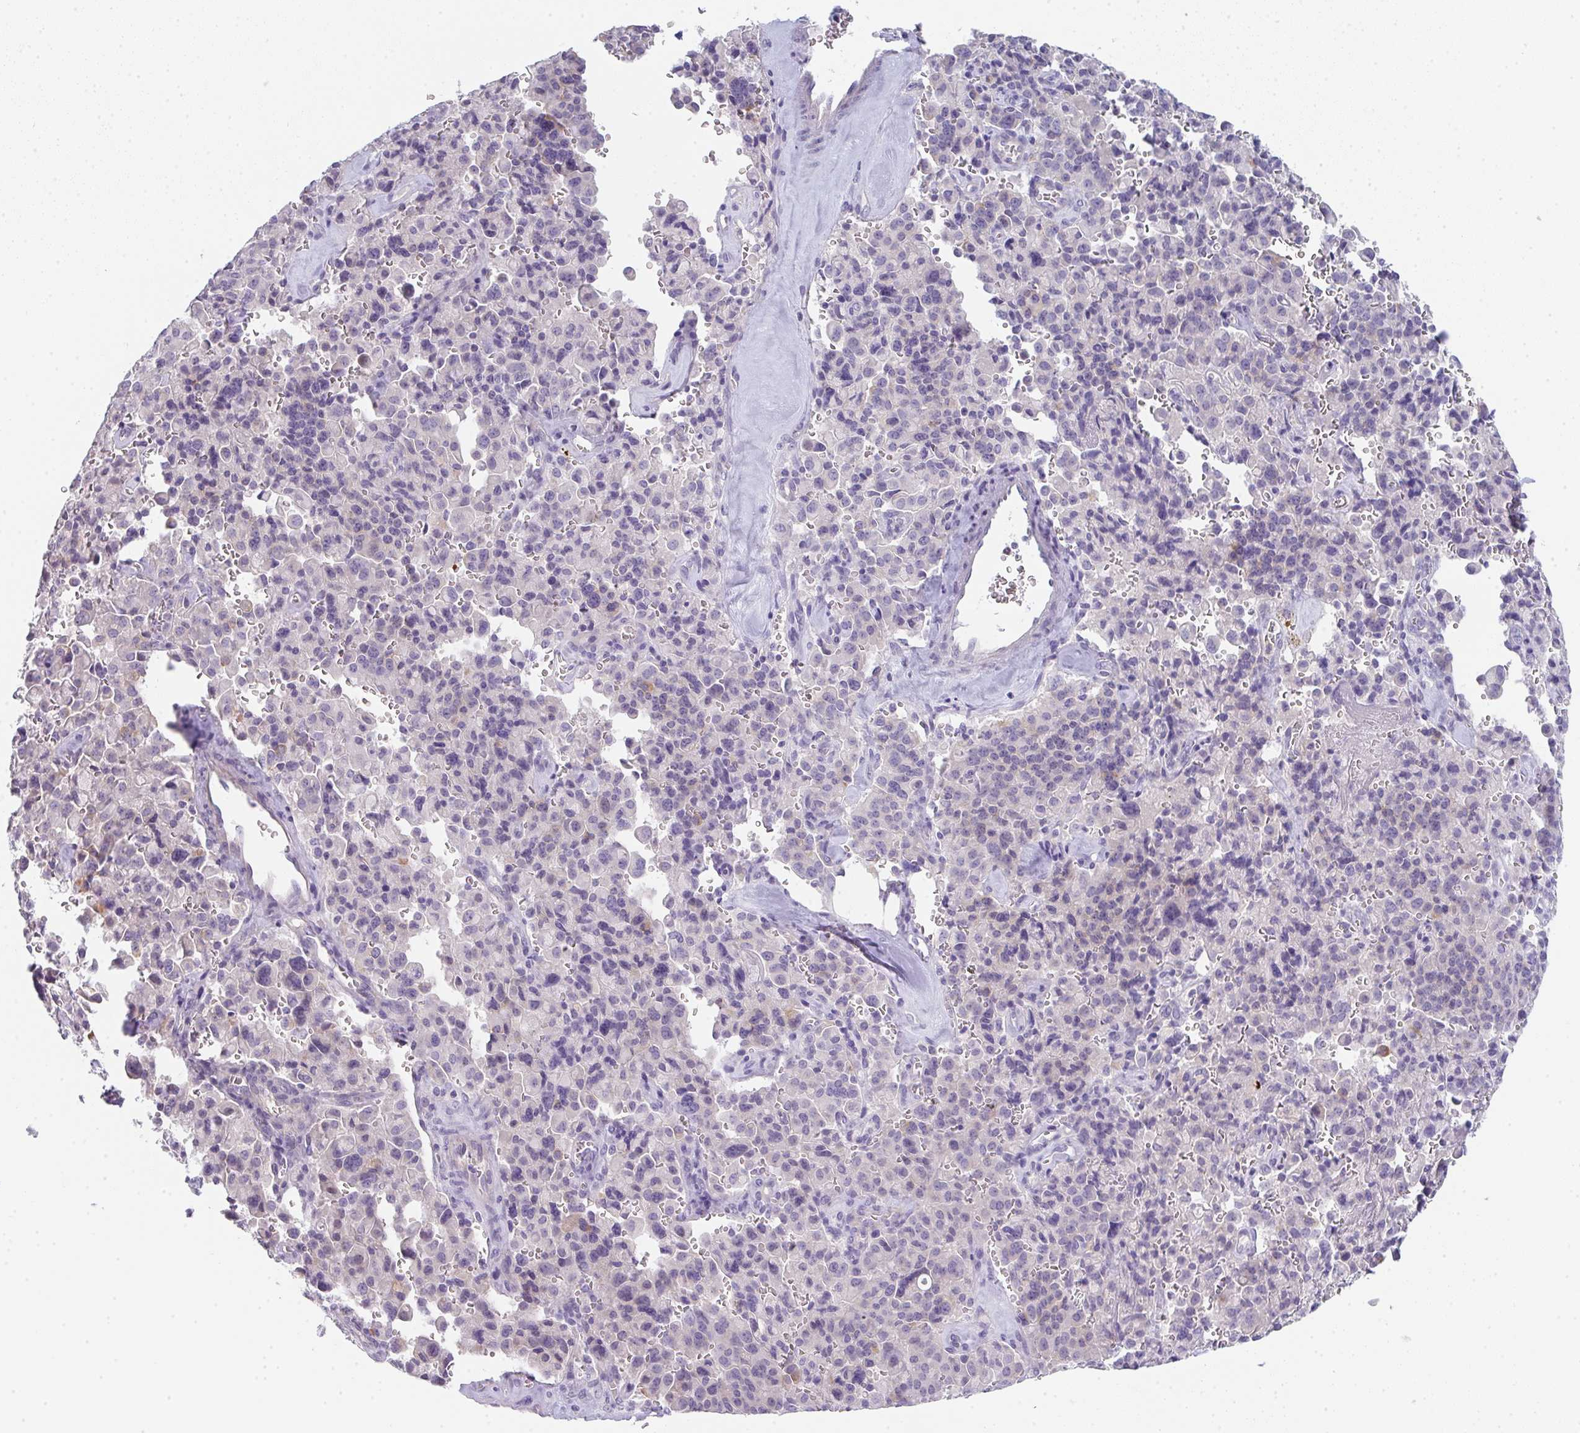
{"staining": {"intensity": "negative", "quantity": "none", "location": "none"}, "tissue": "pancreatic cancer", "cell_type": "Tumor cells", "image_type": "cancer", "snomed": [{"axis": "morphology", "description": "Adenocarcinoma, NOS"}, {"axis": "topography", "description": "Pancreas"}], "caption": "Protein analysis of pancreatic cancer shows no significant expression in tumor cells.", "gene": "CACNA1S", "patient": {"sex": "male", "age": 65}}